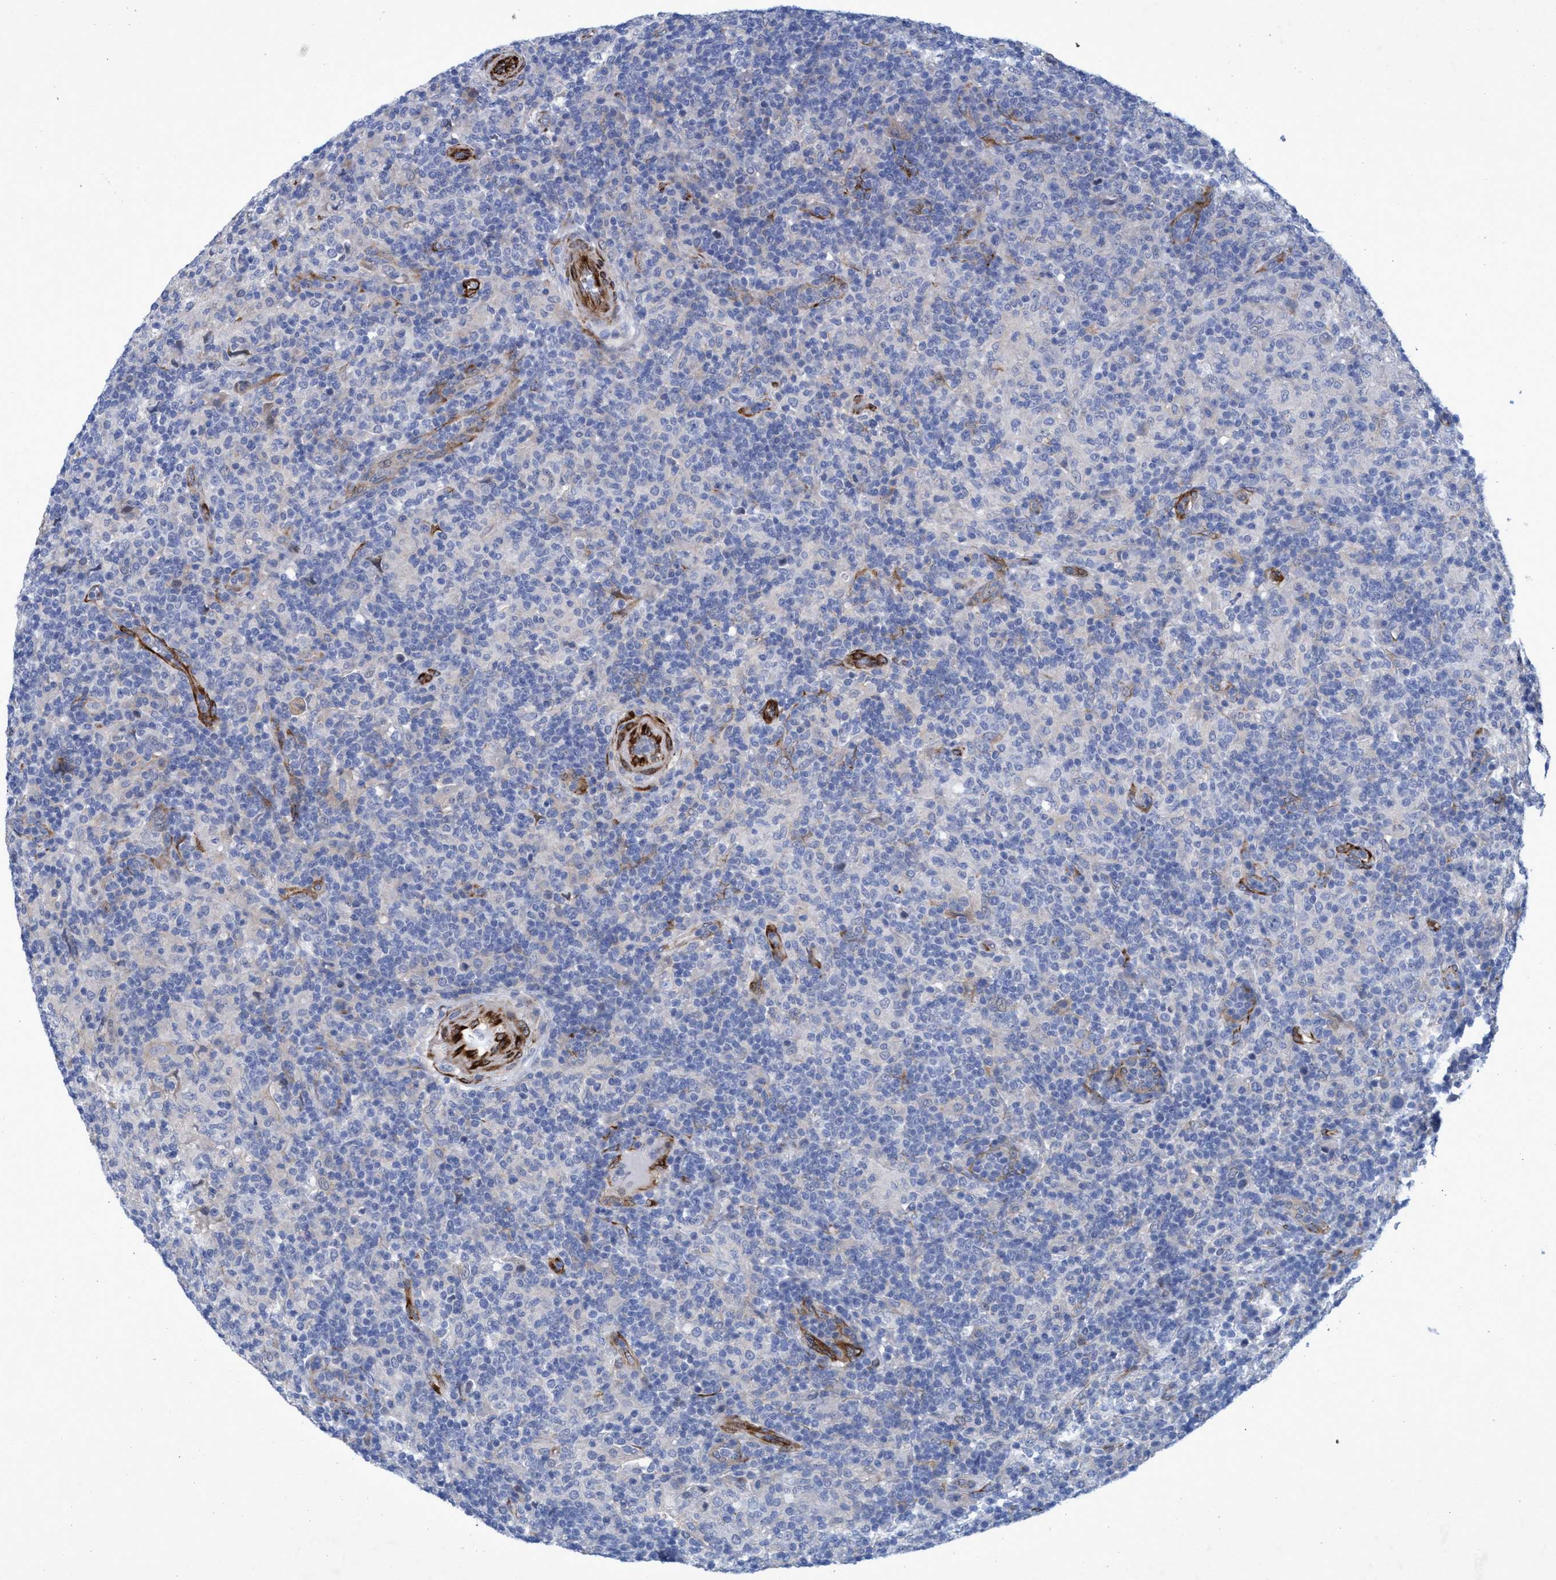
{"staining": {"intensity": "negative", "quantity": "none", "location": "none"}, "tissue": "lymphoma", "cell_type": "Tumor cells", "image_type": "cancer", "snomed": [{"axis": "morphology", "description": "Hodgkin's disease, NOS"}, {"axis": "topography", "description": "Lymph node"}], "caption": "This photomicrograph is of Hodgkin's disease stained with immunohistochemistry (IHC) to label a protein in brown with the nuclei are counter-stained blue. There is no expression in tumor cells. (Brightfield microscopy of DAB immunohistochemistry at high magnification).", "gene": "SLC43A2", "patient": {"sex": "male", "age": 70}}